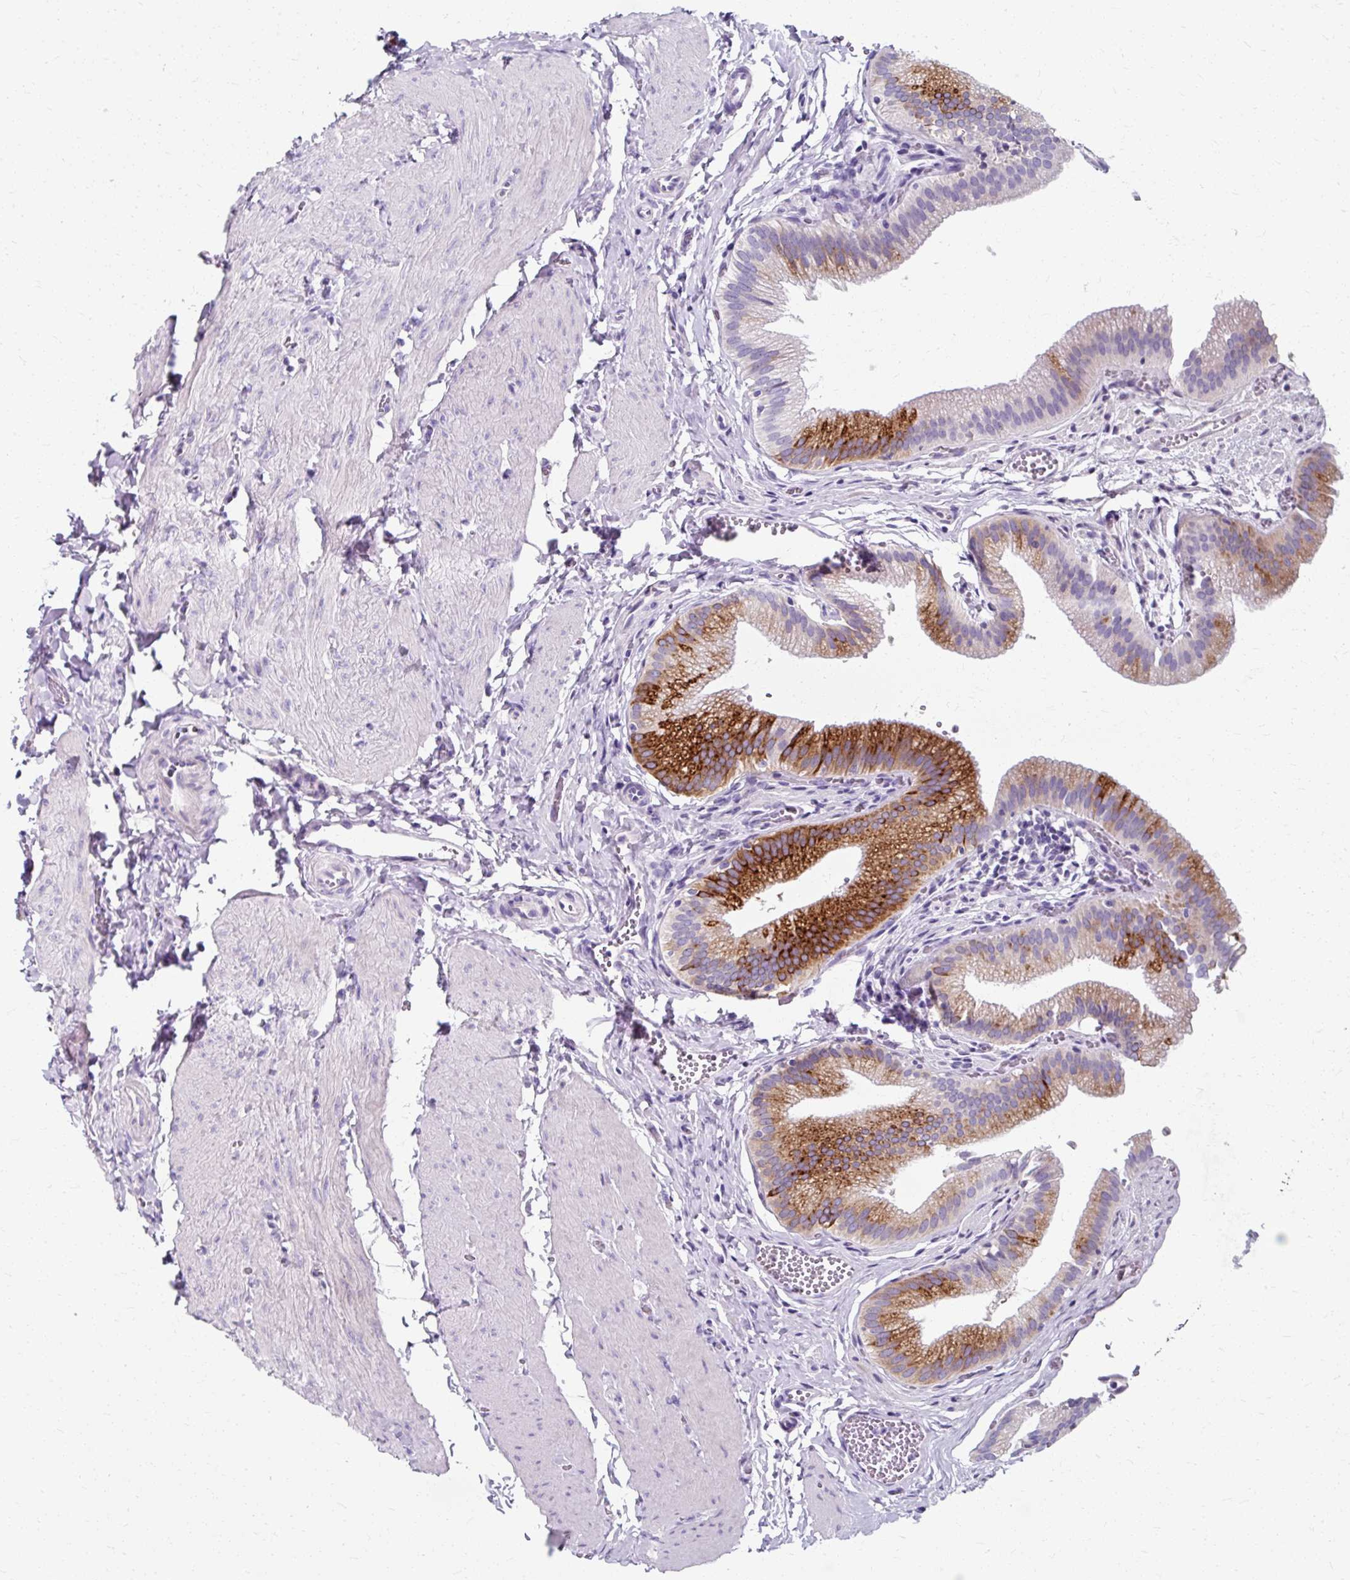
{"staining": {"intensity": "strong", "quantity": "25%-75%", "location": "cytoplasmic/membranous"}, "tissue": "gallbladder", "cell_type": "Glandular cells", "image_type": "normal", "snomed": [{"axis": "morphology", "description": "Normal tissue, NOS"}, {"axis": "topography", "description": "Gallbladder"}, {"axis": "topography", "description": "Peripheral nerve tissue"}], "caption": "This micrograph exhibits benign gallbladder stained with immunohistochemistry to label a protein in brown. The cytoplasmic/membranous of glandular cells show strong positivity for the protein. Nuclei are counter-stained blue.", "gene": "ZNF555", "patient": {"sex": "male", "age": 17}}